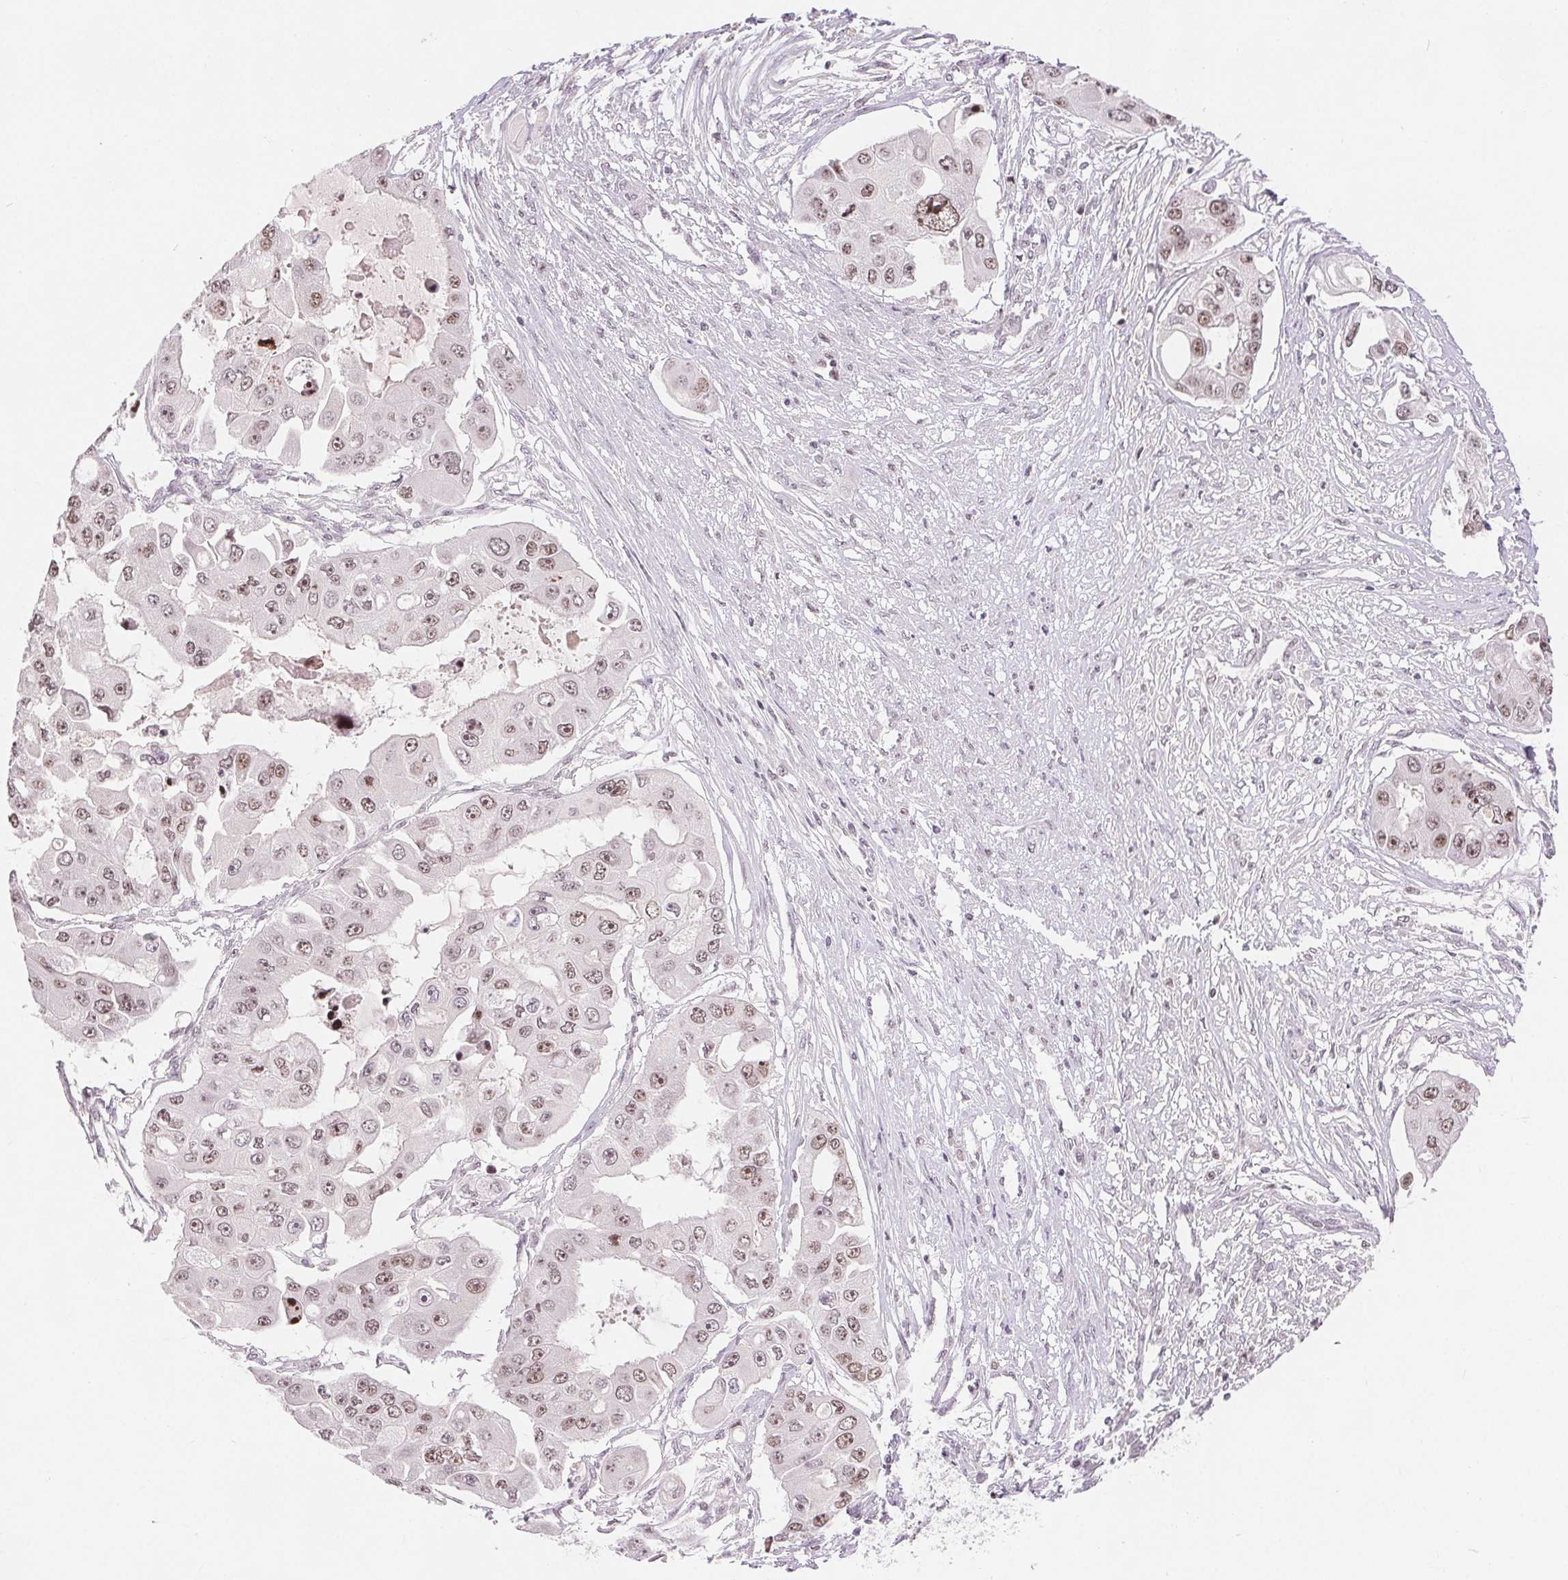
{"staining": {"intensity": "moderate", "quantity": "25%-75%", "location": "nuclear"}, "tissue": "ovarian cancer", "cell_type": "Tumor cells", "image_type": "cancer", "snomed": [{"axis": "morphology", "description": "Cystadenocarcinoma, serous, NOS"}, {"axis": "topography", "description": "Ovary"}], "caption": "This is a photomicrograph of immunohistochemistry (IHC) staining of ovarian cancer, which shows moderate positivity in the nuclear of tumor cells.", "gene": "DEK", "patient": {"sex": "female", "age": 56}}